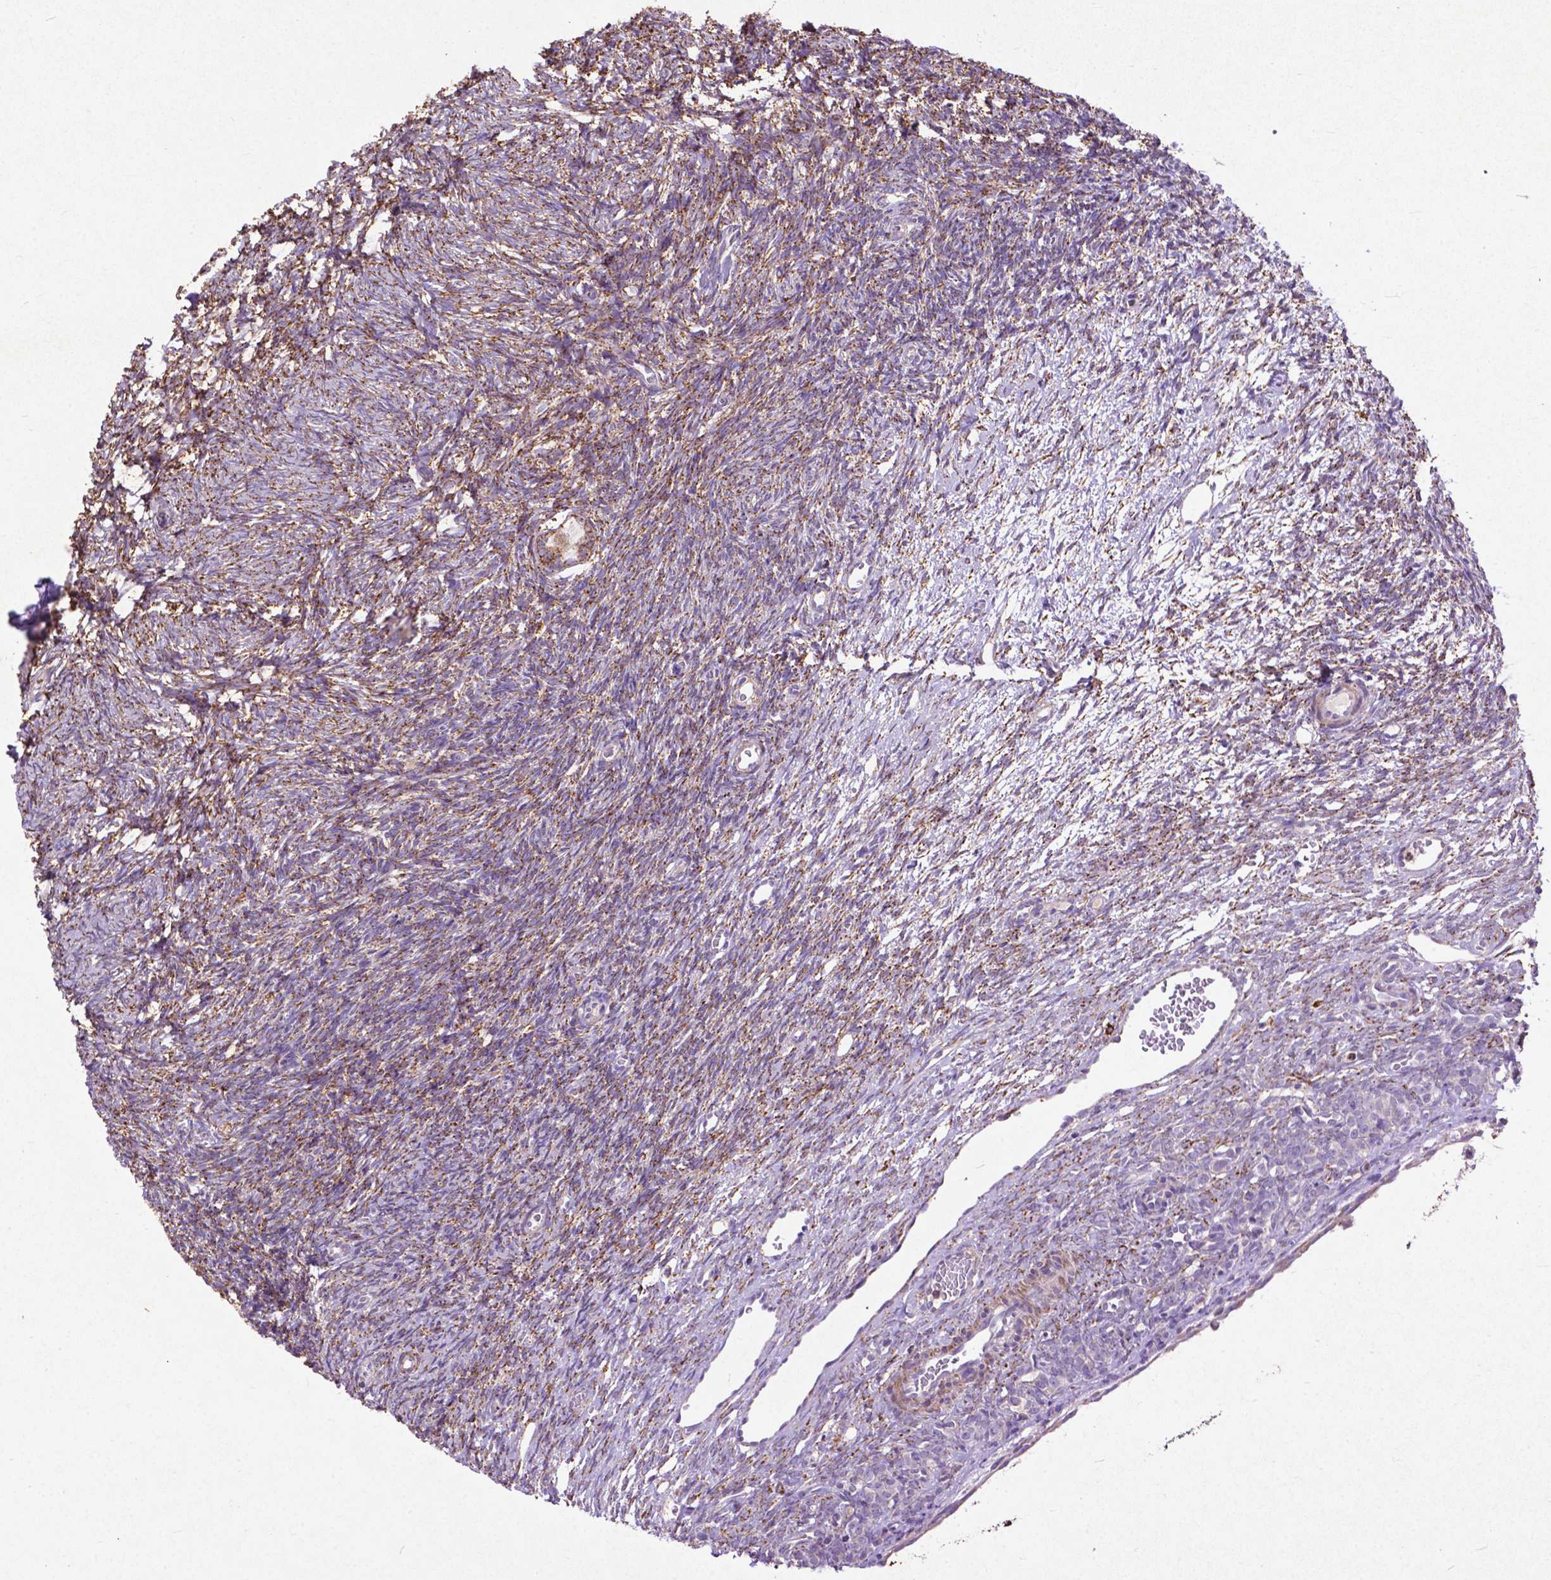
{"staining": {"intensity": "moderate", "quantity": ">75%", "location": "cytoplasmic/membranous"}, "tissue": "ovary", "cell_type": "Follicle cells", "image_type": "normal", "snomed": [{"axis": "morphology", "description": "Normal tissue, NOS"}, {"axis": "topography", "description": "Ovary"}], "caption": "An immunohistochemistry micrograph of unremarkable tissue is shown. Protein staining in brown labels moderate cytoplasmic/membranous positivity in ovary within follicle cells.", "gene": "THEGL", "patient": {"sex": "female", "age": 34}}